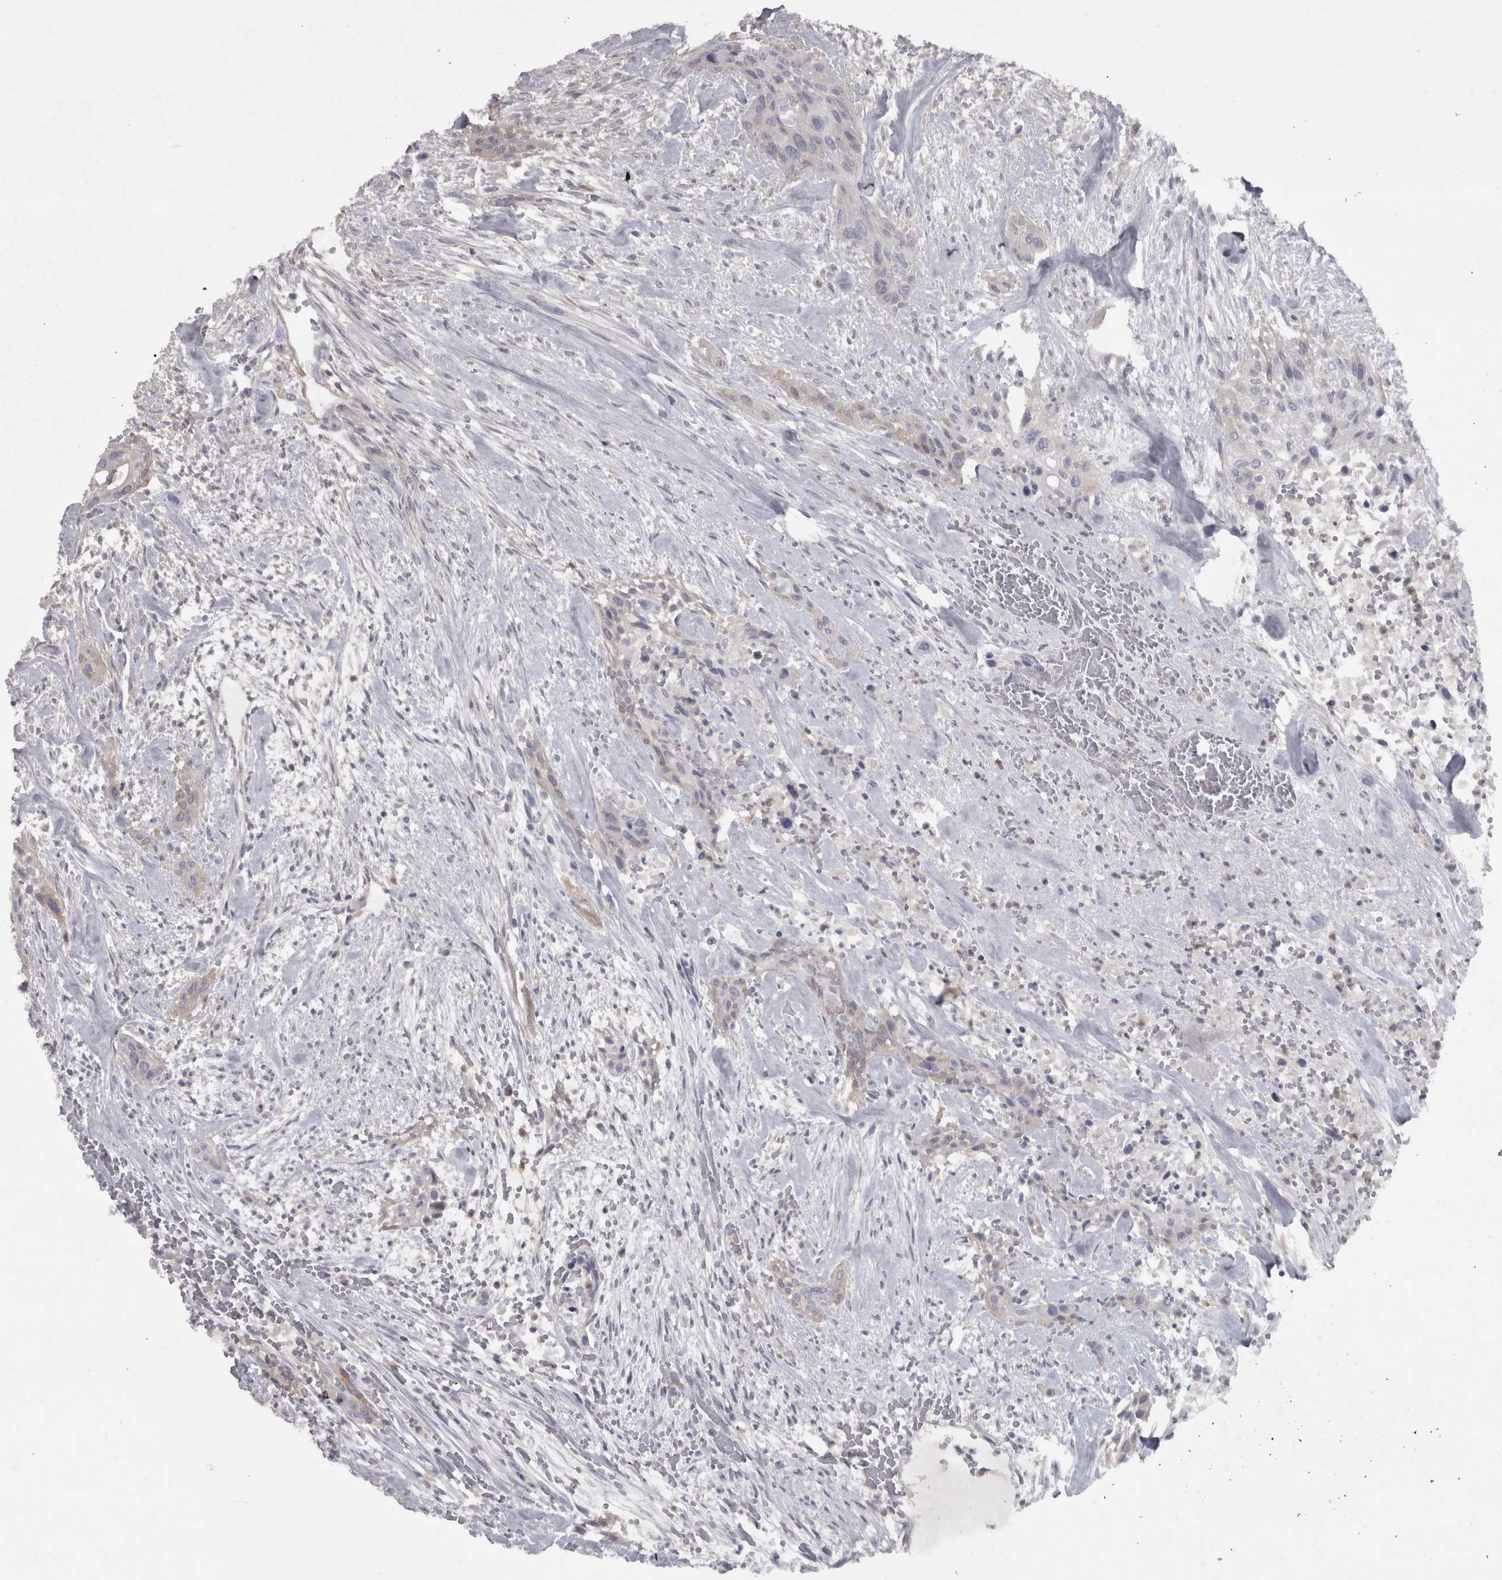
{"staining": {"intensity": "negative", "quantity": "none", "location": "none"}, "tissue": "urothelial cancer", "cell_type": "Tumor cells", "image_type": "cancer", "snomed": [{"axis": "morphology", "description": "Urothelial carcinoma, High grade"}, {"axis": "topography", "description": "Urinary bladder"}], "caption": "High magnification brightfield microscopy of urothelial cancer stained with DAB (3,3'-diaminobenzidine) (brown) and counterstained with hematoxylin (blue): tumor cells show no significant positivity.", "gene": "PPP1R12B", "patient": {"sex": "male", "age": 35}}